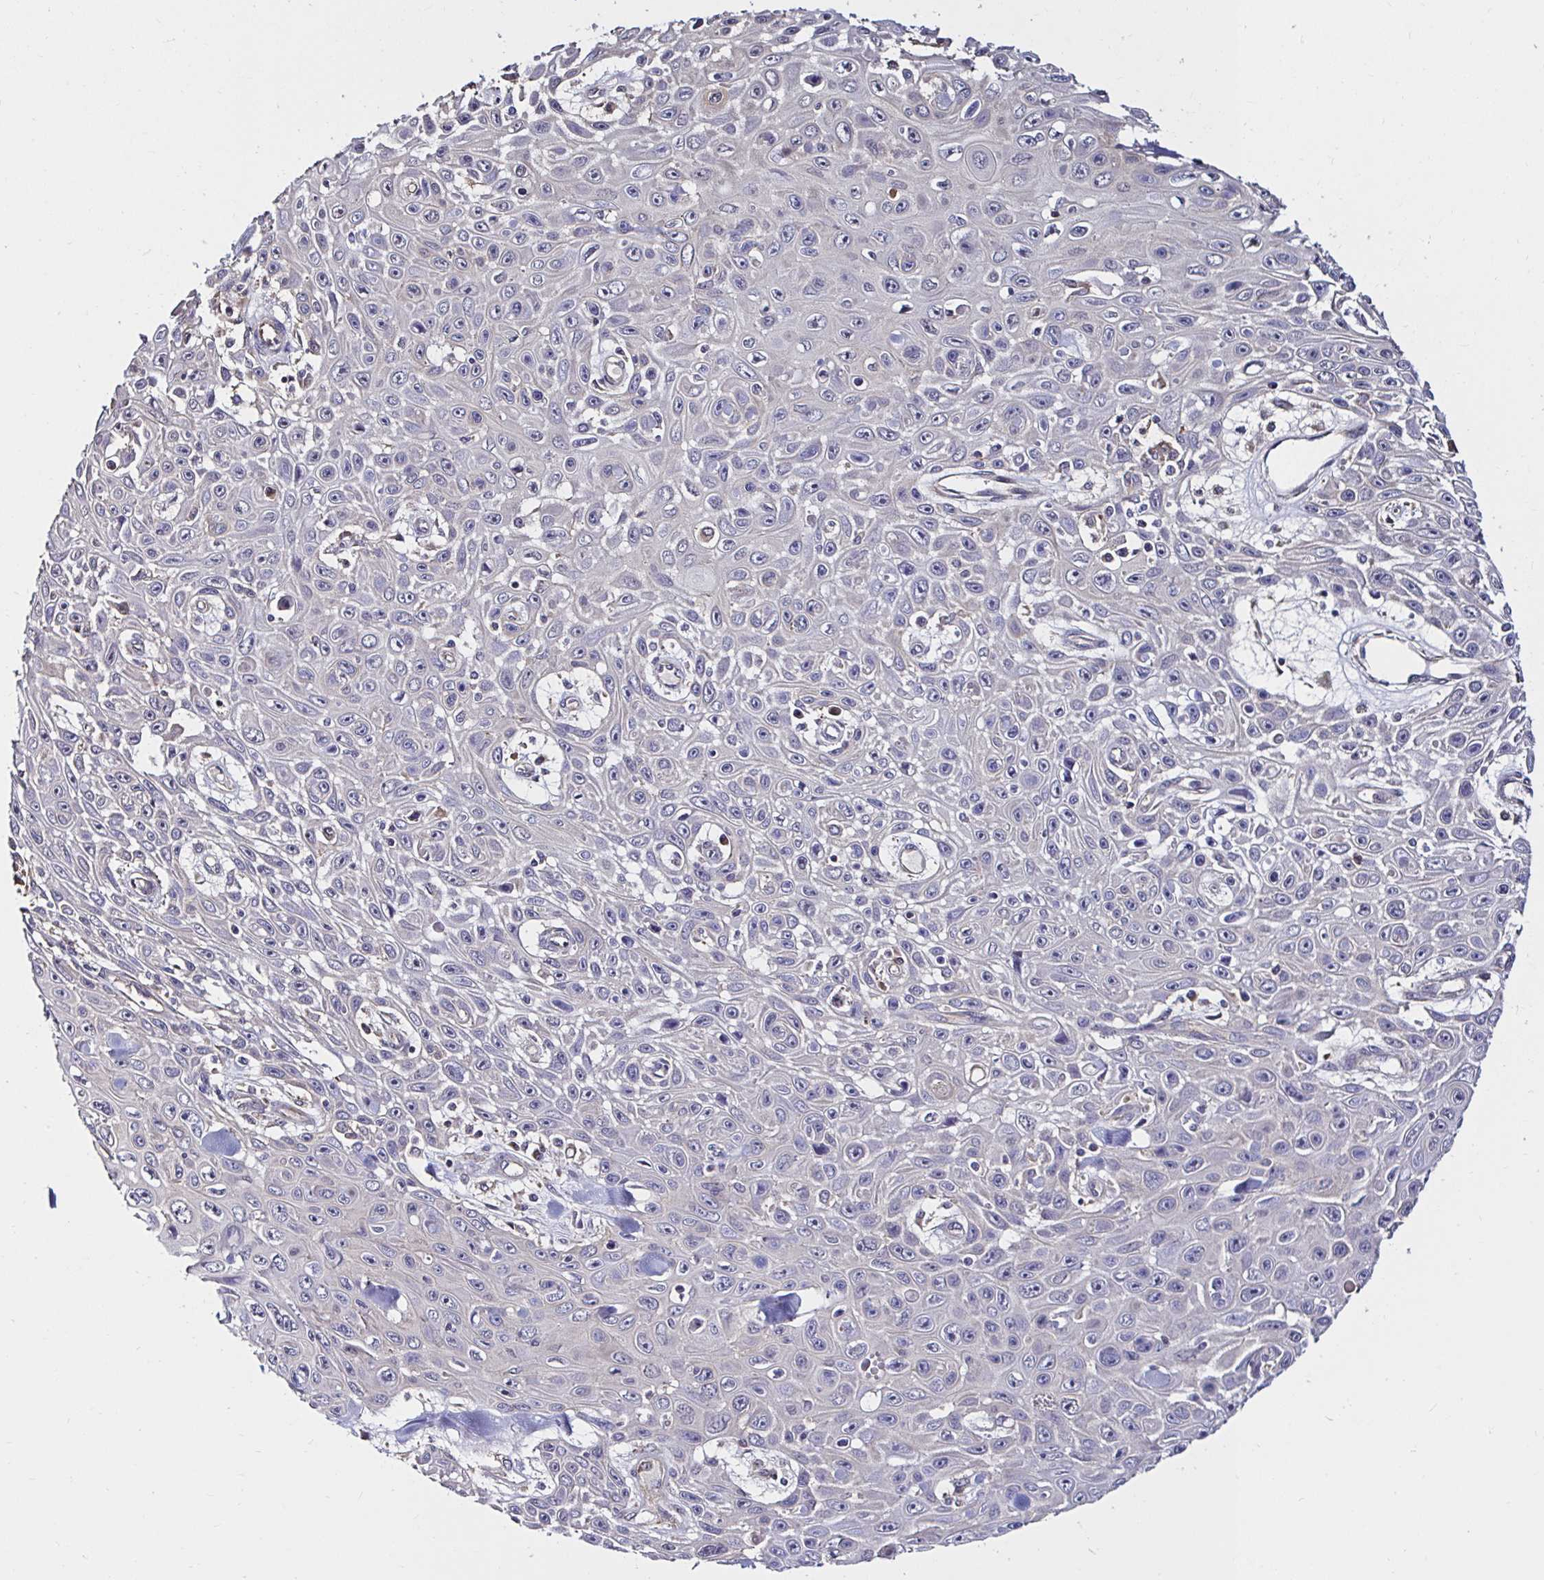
{"staining": {"intensity": "negative", "quantity": "none", "location": "none"}, "tissue": "skin cancer", "cell_type": "Tumor cells", "image_type": "cancer", "snomed": [{"axis": "morphology", "description": "Squamous cell carcinoma, NOS"}, {"axis": "topography", "description": "Skin"}], "caption": "Micrograph shows no protein staining in tumor cells of skin cancer tissue. (IHC, brightfield microscopy, high magnification).", "gene": "RSRP1", "patient": {"sex": "male", "age": 82}}